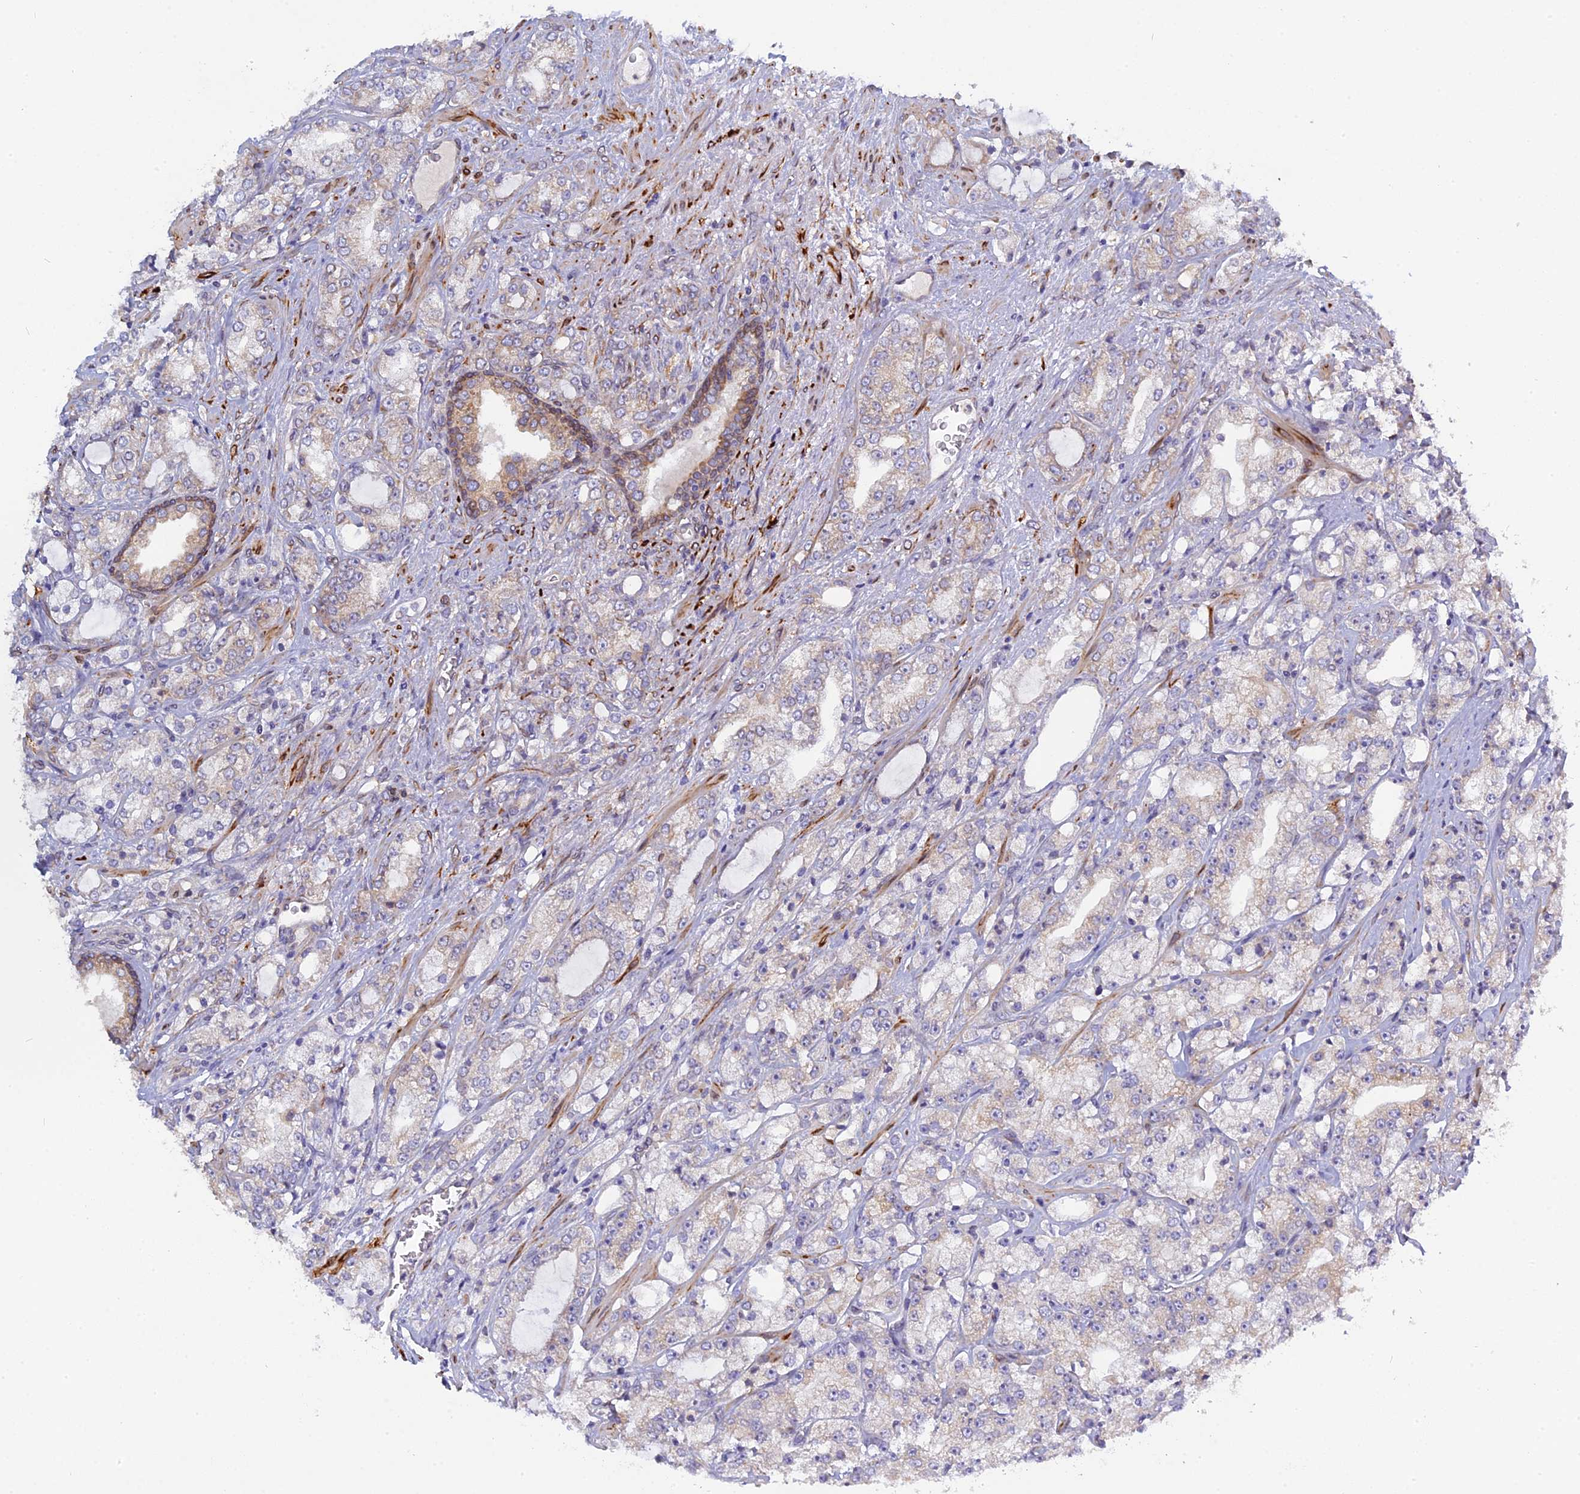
{"staining": {"intensity": "negative", "quantity": "none", "location": "none"}, "tissue": "prostate cancer", "cell_type": "Tumor cells", "image_type": "cancer", "snomed": [{"axis": "morphology", "description": "Adenocarcinoma, High grade"}, {"axis": "topography", "description": "Prostate"}], "caption": "Immunohistochemical staining of prostate adenocarcinoma (high-grade) reveals no significant staining in tumor cells. (DAB (3,3'-diaminobenzidine) immunohistochemistry, high magnification).", "gene": "TLCD1", "patient": {"sex": "male", "age": 64}}